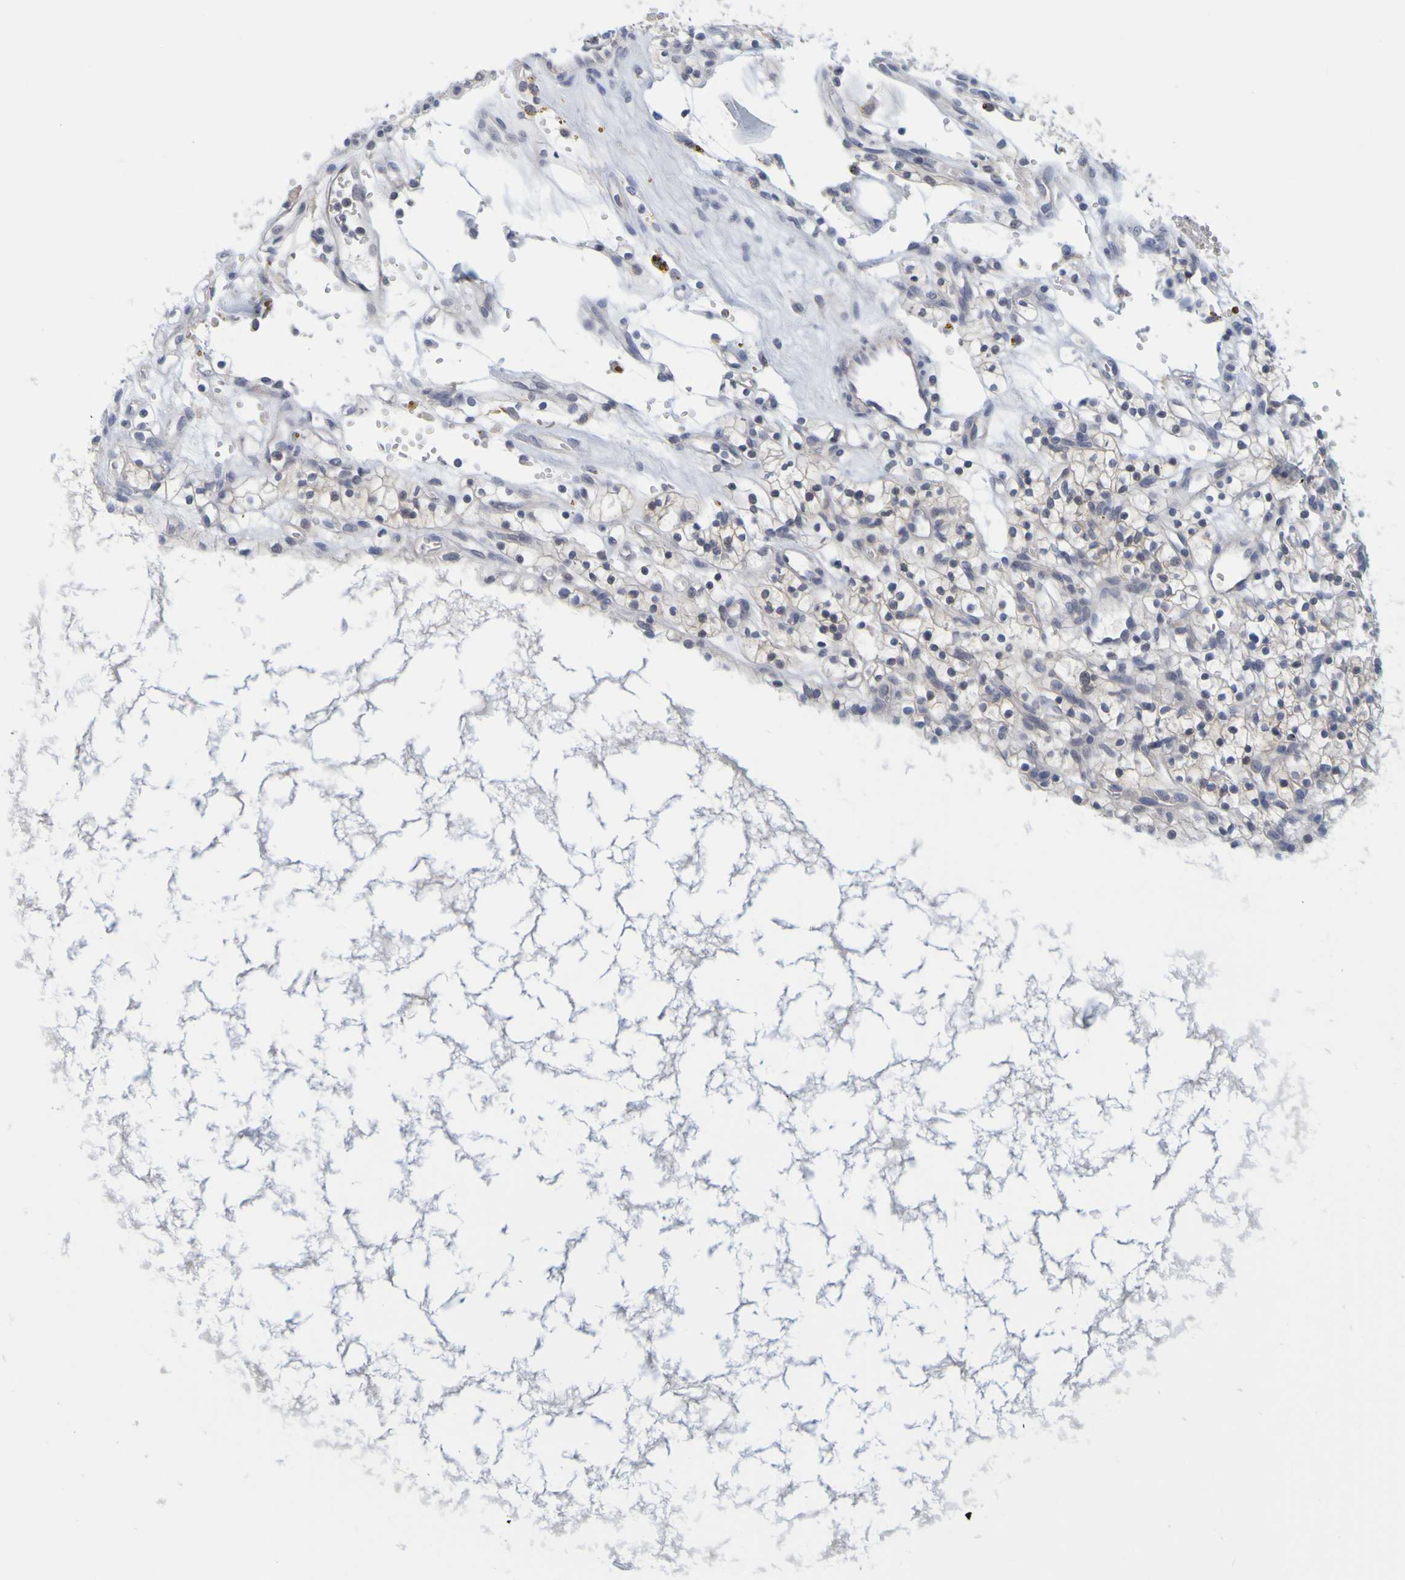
{"staining": {"intensity": "negative", "quantity": "none", "location": "none"}, "tissue": "renal cancer", "cell_type": "Tumor cells", "image_type": "cancer", "snomed": [{"axis": "morphology", "description": "Adenocarcinoma, NOS"}, {"axis": "topography", "description": "Kidney"}], "caption": "Protein analysis of renal cancer (adenocarcinoma) reveals no significant positivity in tumor cells.", "gene": "ENDOU", "patient": {"sex": "female", "age": 57}}